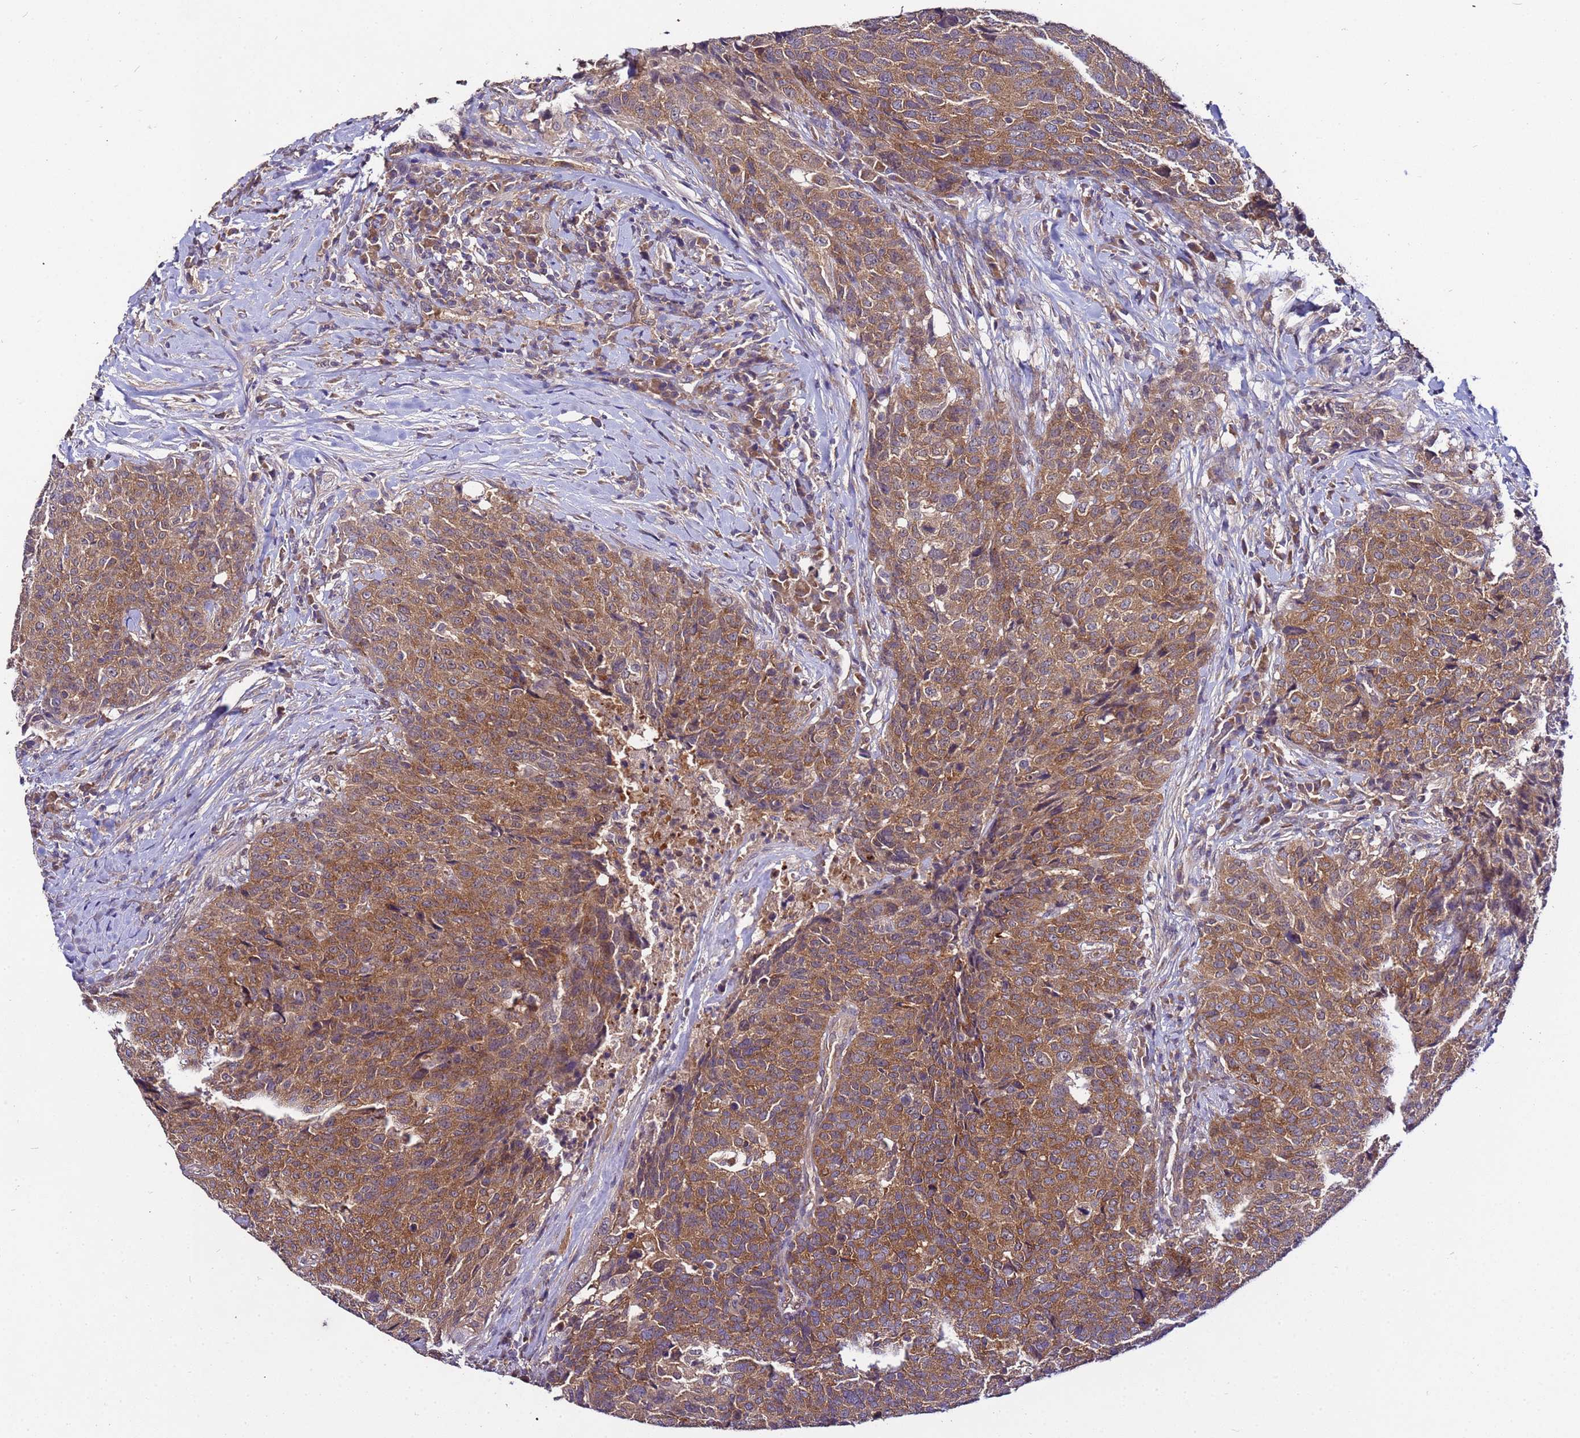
{"staining": {"intensity": "moderate", "quantity": ">75%", "location": "cytoplasmic/membranous"}, "tissue": "head and neck cancer", "cell_type": "Tumor cells", "image_type": "cancer", "snomed": [{"axis": "morphology", "description": "Squamous cell carcinoma, NOS"}, {"axis": "topography", "description": "Head-Neck"}], "caption": "Head and neck squamous cell carcinoma was stained to show a protein in brown. There is medium levels of moderate cytoplasmic/membranous positivity in approximately >75% of tumor cells.", "gene": "GSPT2", "patient": {"sex": "male", "age": 66}}